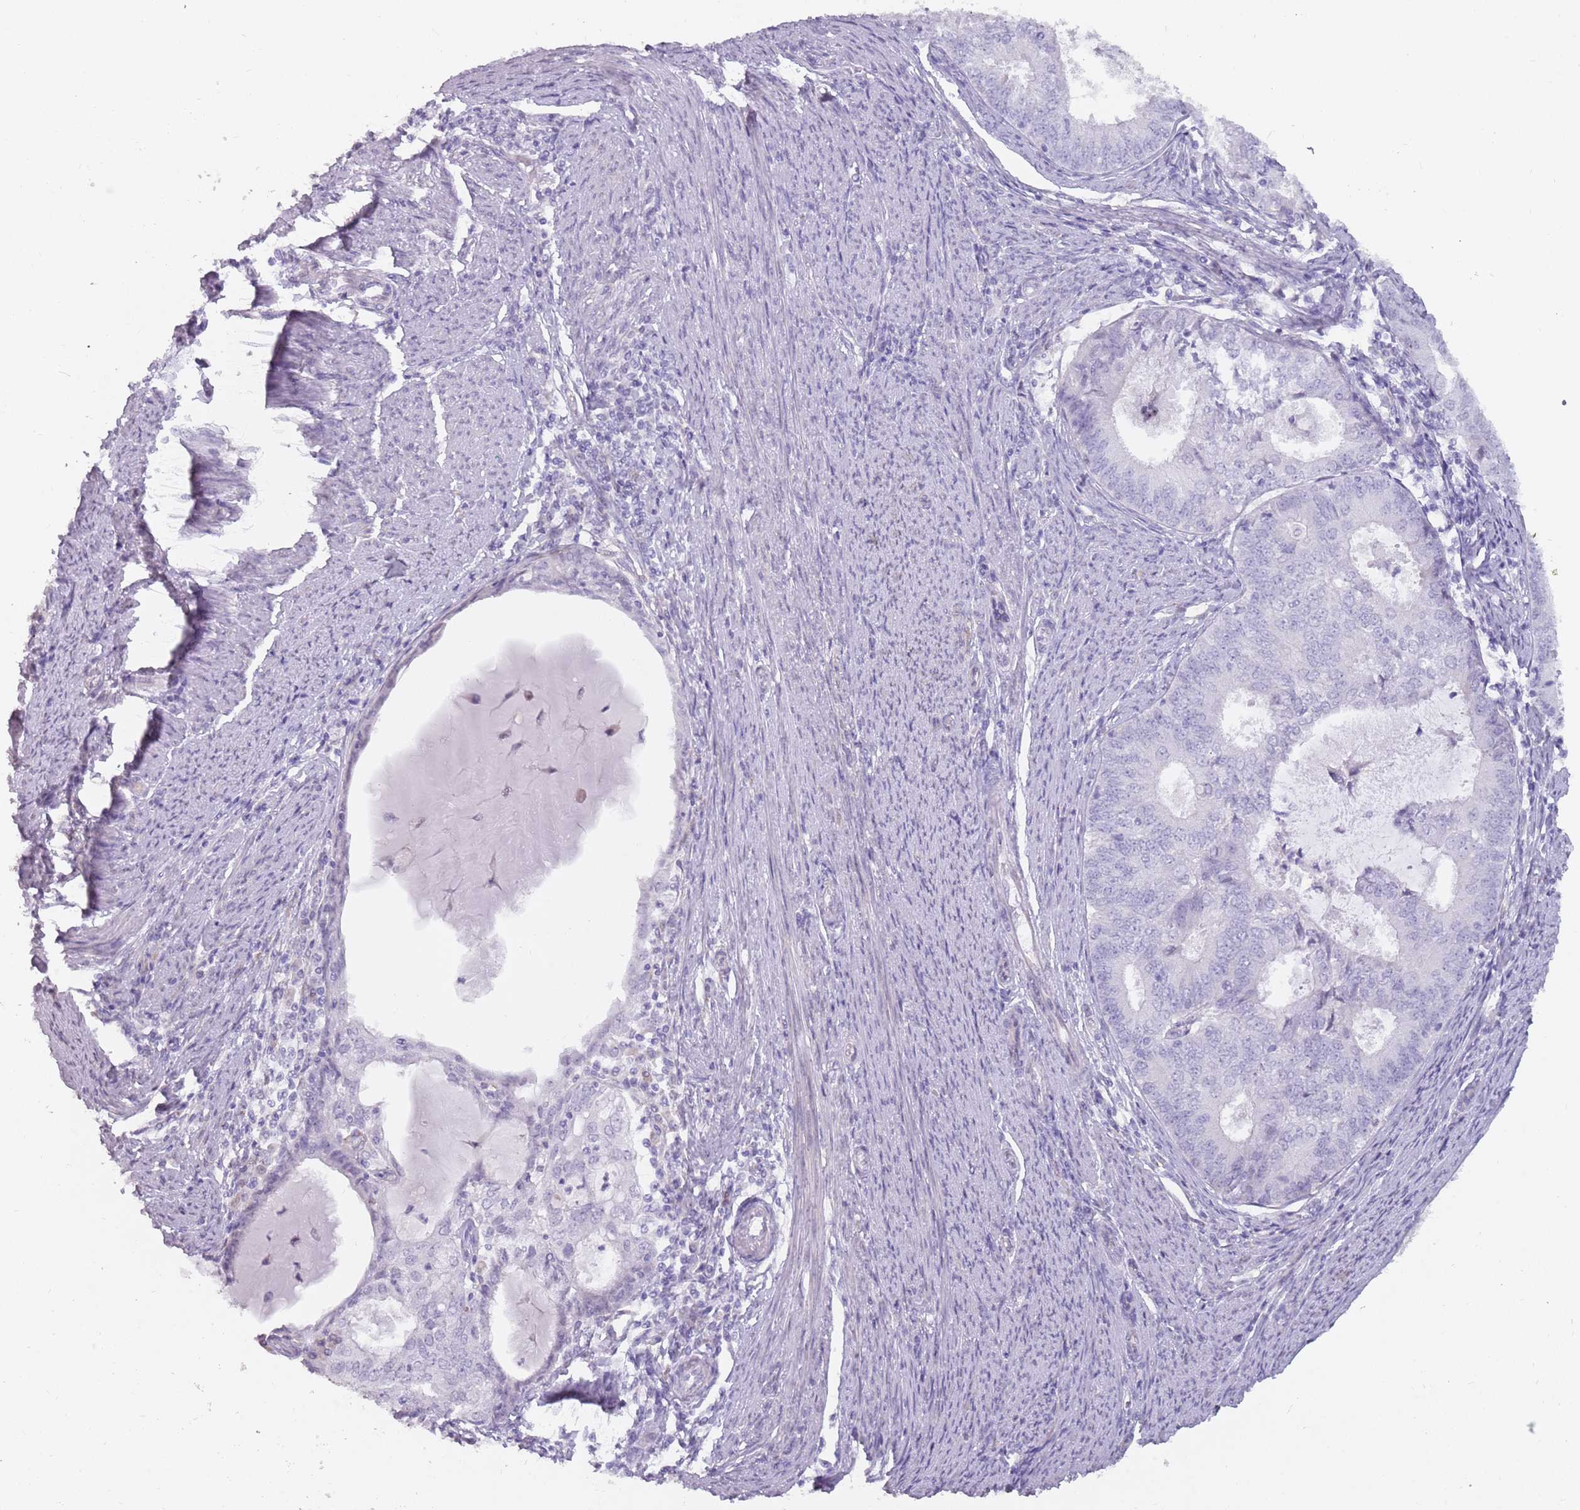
{"staining": {"intensity": "negative", "quantity": "none", "location": "none"}, "tissue": "endometrial cancer", "cell_type": "Tumor cells", "image_type": "cancer", "snomed": [{"axis": "morphology", "description": "Adenocarcinoma, NOS"}, {"axis": "topography", "description": "Endometrium"}], "caption": "Micrograph shows no protein positivity in tumor cells of endometrial cancer tissue.", "gene": "DDX4", "patient": {"sex": "female", "age": 57}}